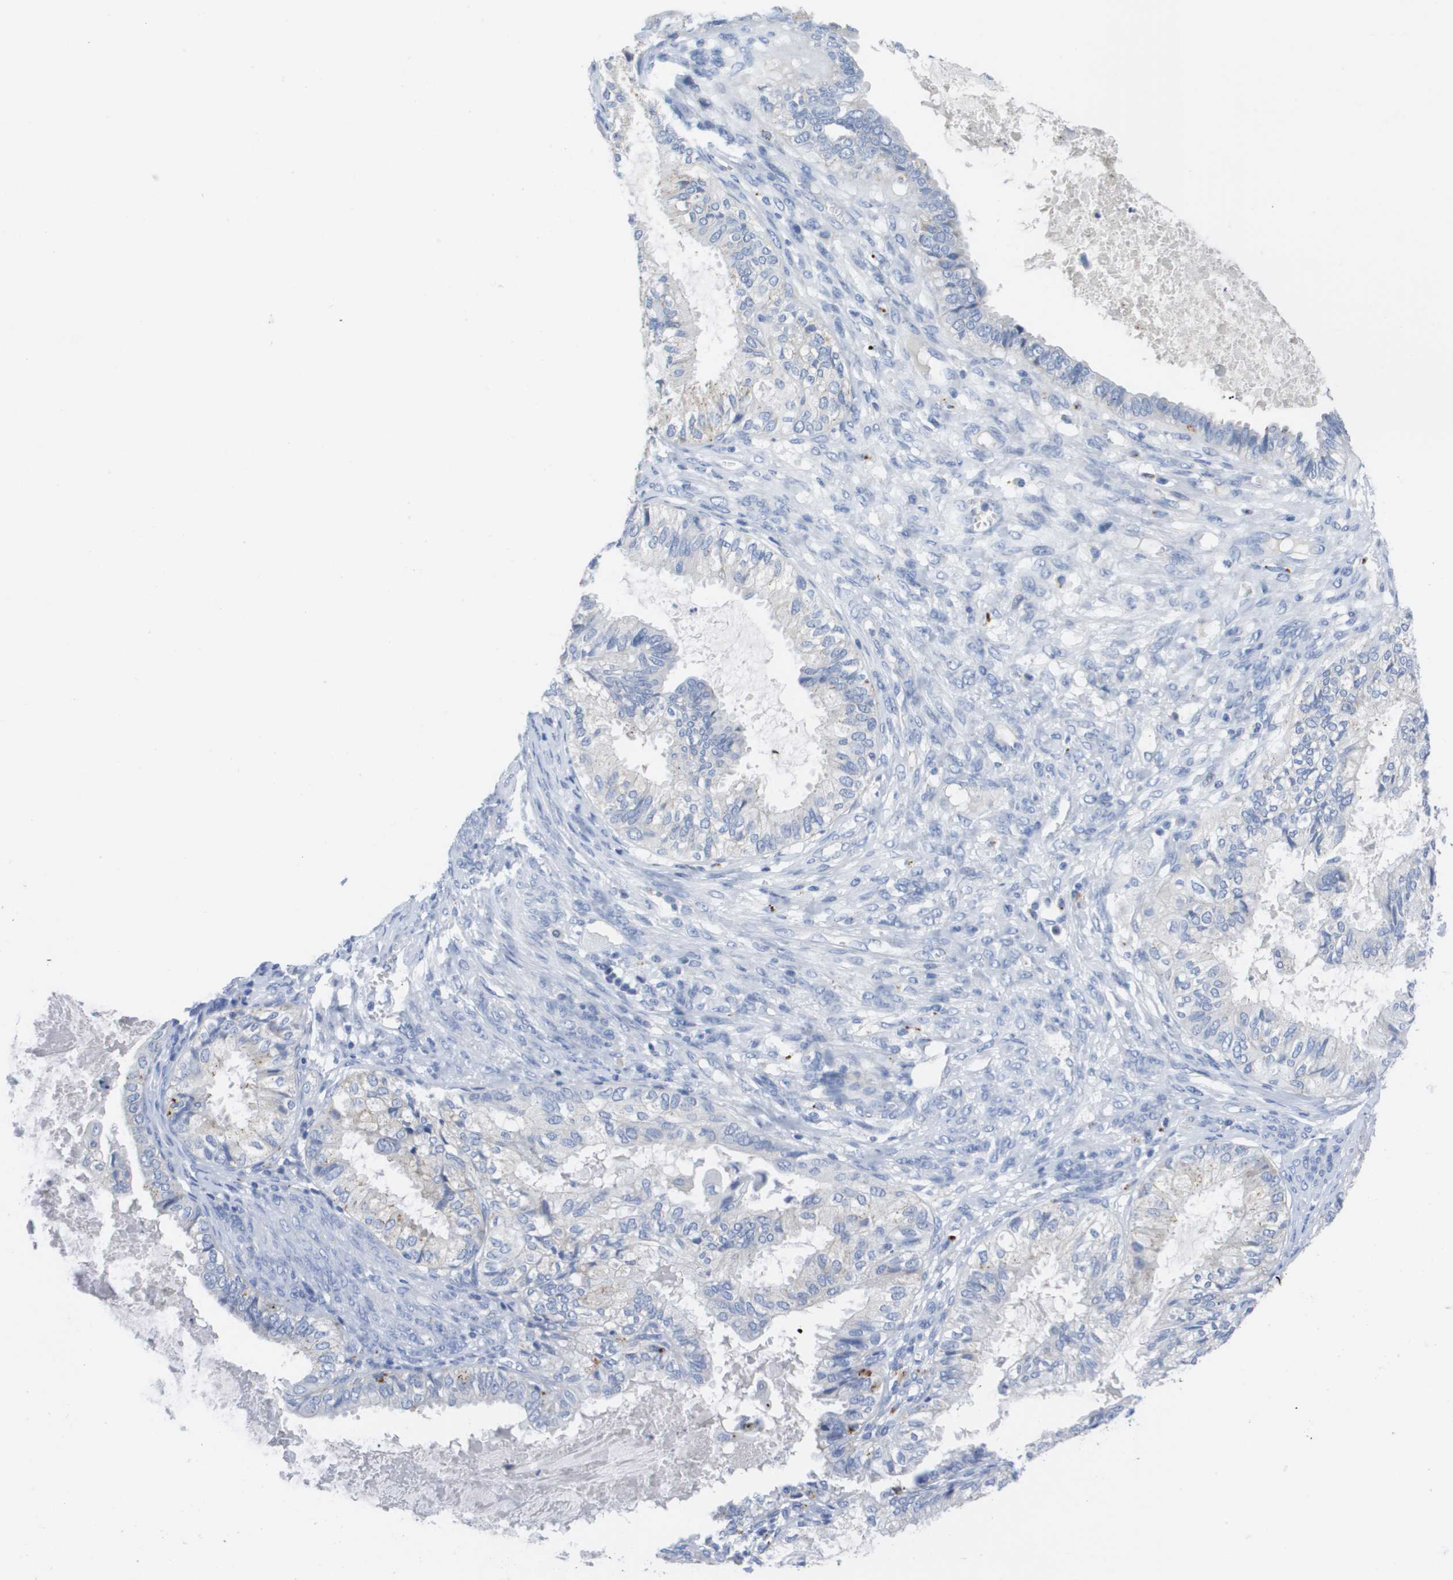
{"staining": {"intensity": "negative", "quantity": "none", "location": "none"}, "tissue": "cervical cancer", "cell_type": "Tumor cells", "image_type": "cancer", "snomed": [{"axis": "morphology", "description": "Normal tissue, NOS"}, {"axis": "morphology", "description": "Adenocarcinoma, NOS"}, {"axis": "topography", "description": "Cervix"}, {"axis": "topography", "description": "Endometrium"}], "caption": "A histopathology image of human adenocarcinoma (cervical) is negative for staining in tumor cells.", "gene": "MS4A1", "patient": {"sex": "female", "age": 86}}